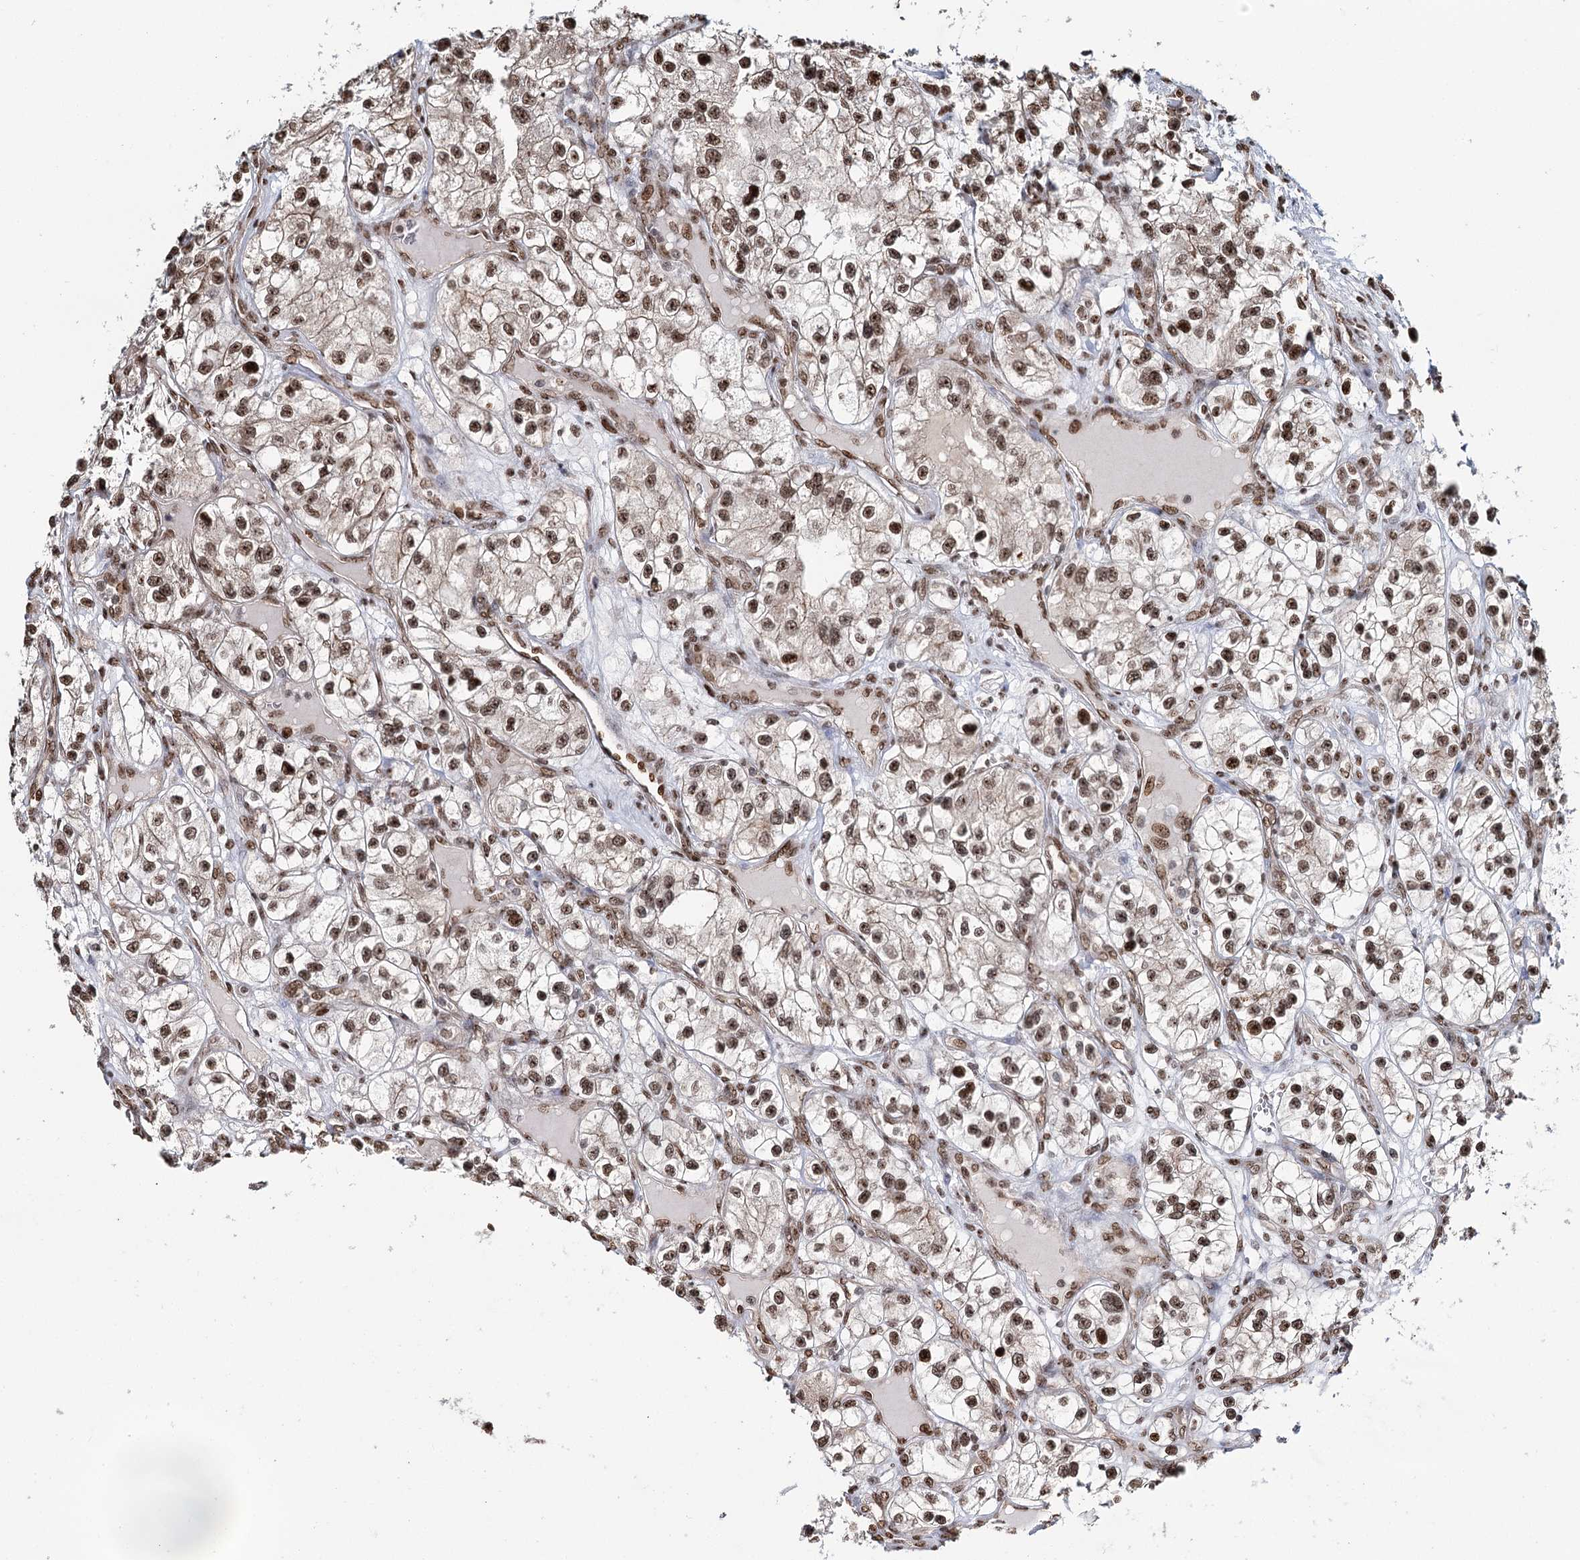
{"staining": {"intensity": "moderate", "quantity": ">75%", "location": "nuclear"}, "tissue": "renal cancer", "cell_type": "Tumor cells", "image_type": "cancer", "snomed": [{"axis": "morphology", "description": "Adenocarcinoma, NOS"}, {"axis": "topography", "description": "Kidney"}], "caption": "A micrograph of adenocarcinoma (renal) stained for a protein exhibits moderate nuclear brown staining in tumor cells.", "gene": "RPS27A", "patient": {"sex": "female", "age": 57}}